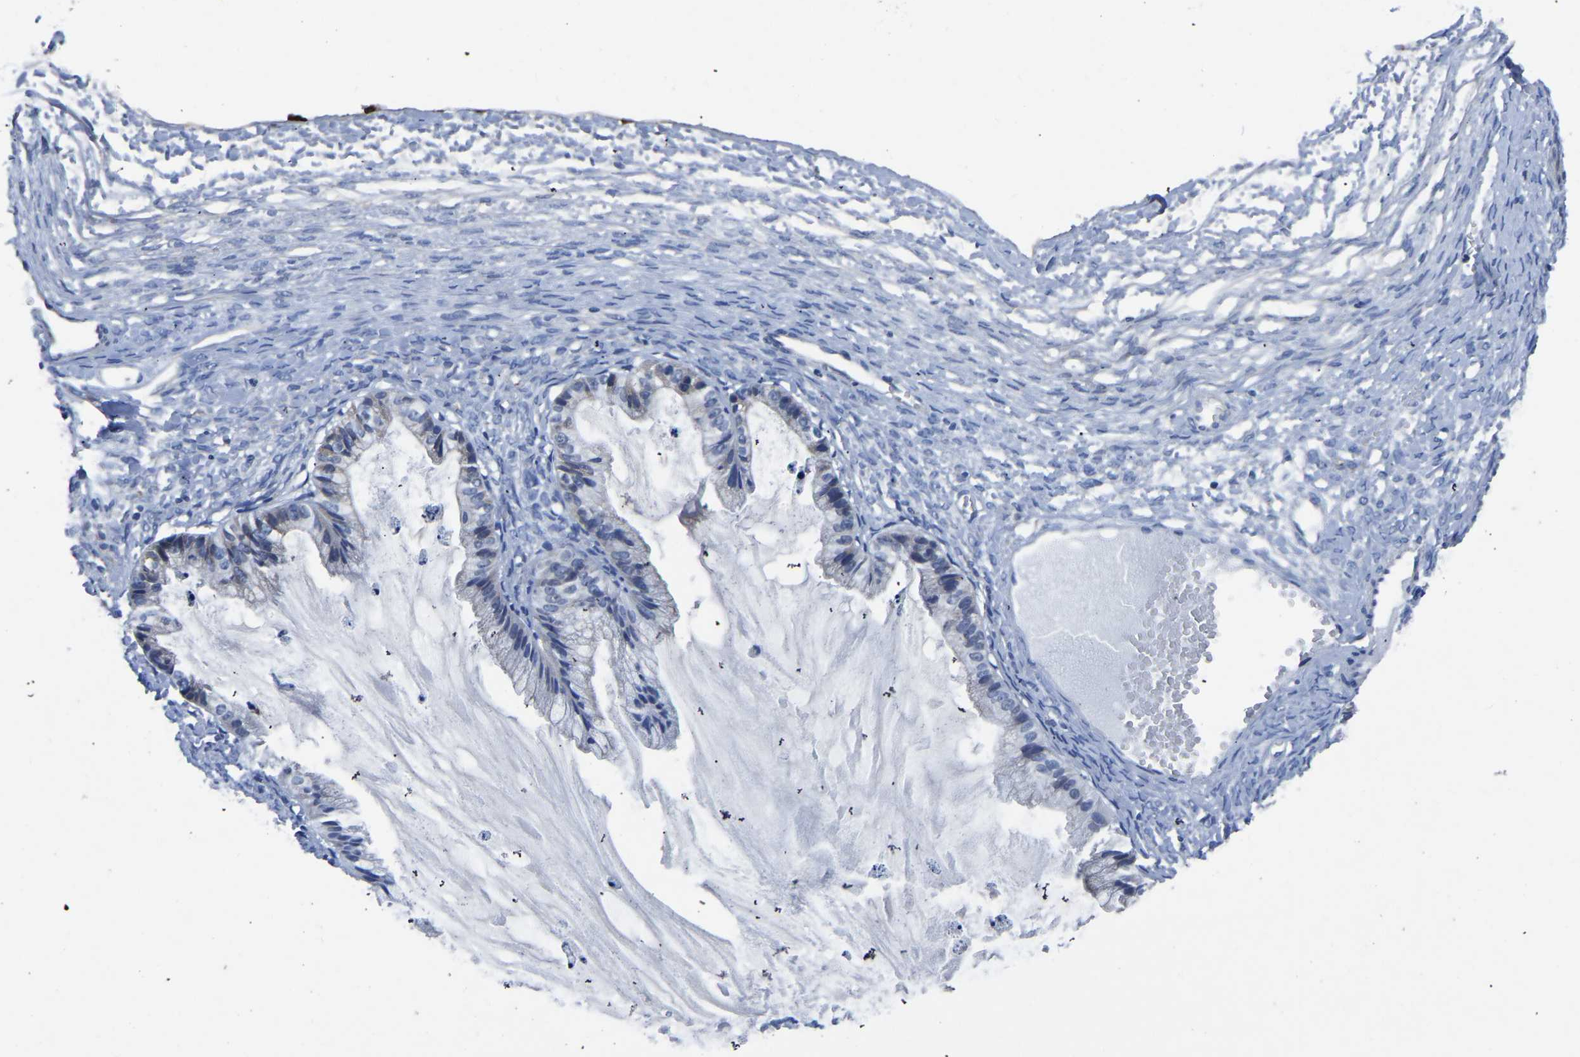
{"staining": {"intensity": "negative", "quantity": "none", "location": "none"}, "tissue": "ovarian cancer", "cell_type": "Tumor cells", "image_type": "cancer", "snomed": [{"axis": "morphology", "description": "Cystadenocarcinoma, mucinous, NOS"}, {"axis": "topography", "description": "Ovary"}], "caption": "High magnification brightfield microscopy of ovarian mucinous cystadenocarcinoma stained with DAB (3,3'-diaminobenzidine) (brown) and counterstained with hematoxylin (blue): tumor cells show no significant positivity. Brightfield microscopy of IHC stained with DAB (brown) and hematoxylin (blue), captured at high magnification.", "gene": "FGD5", "patient": {"sex": "female", "age": 57}}